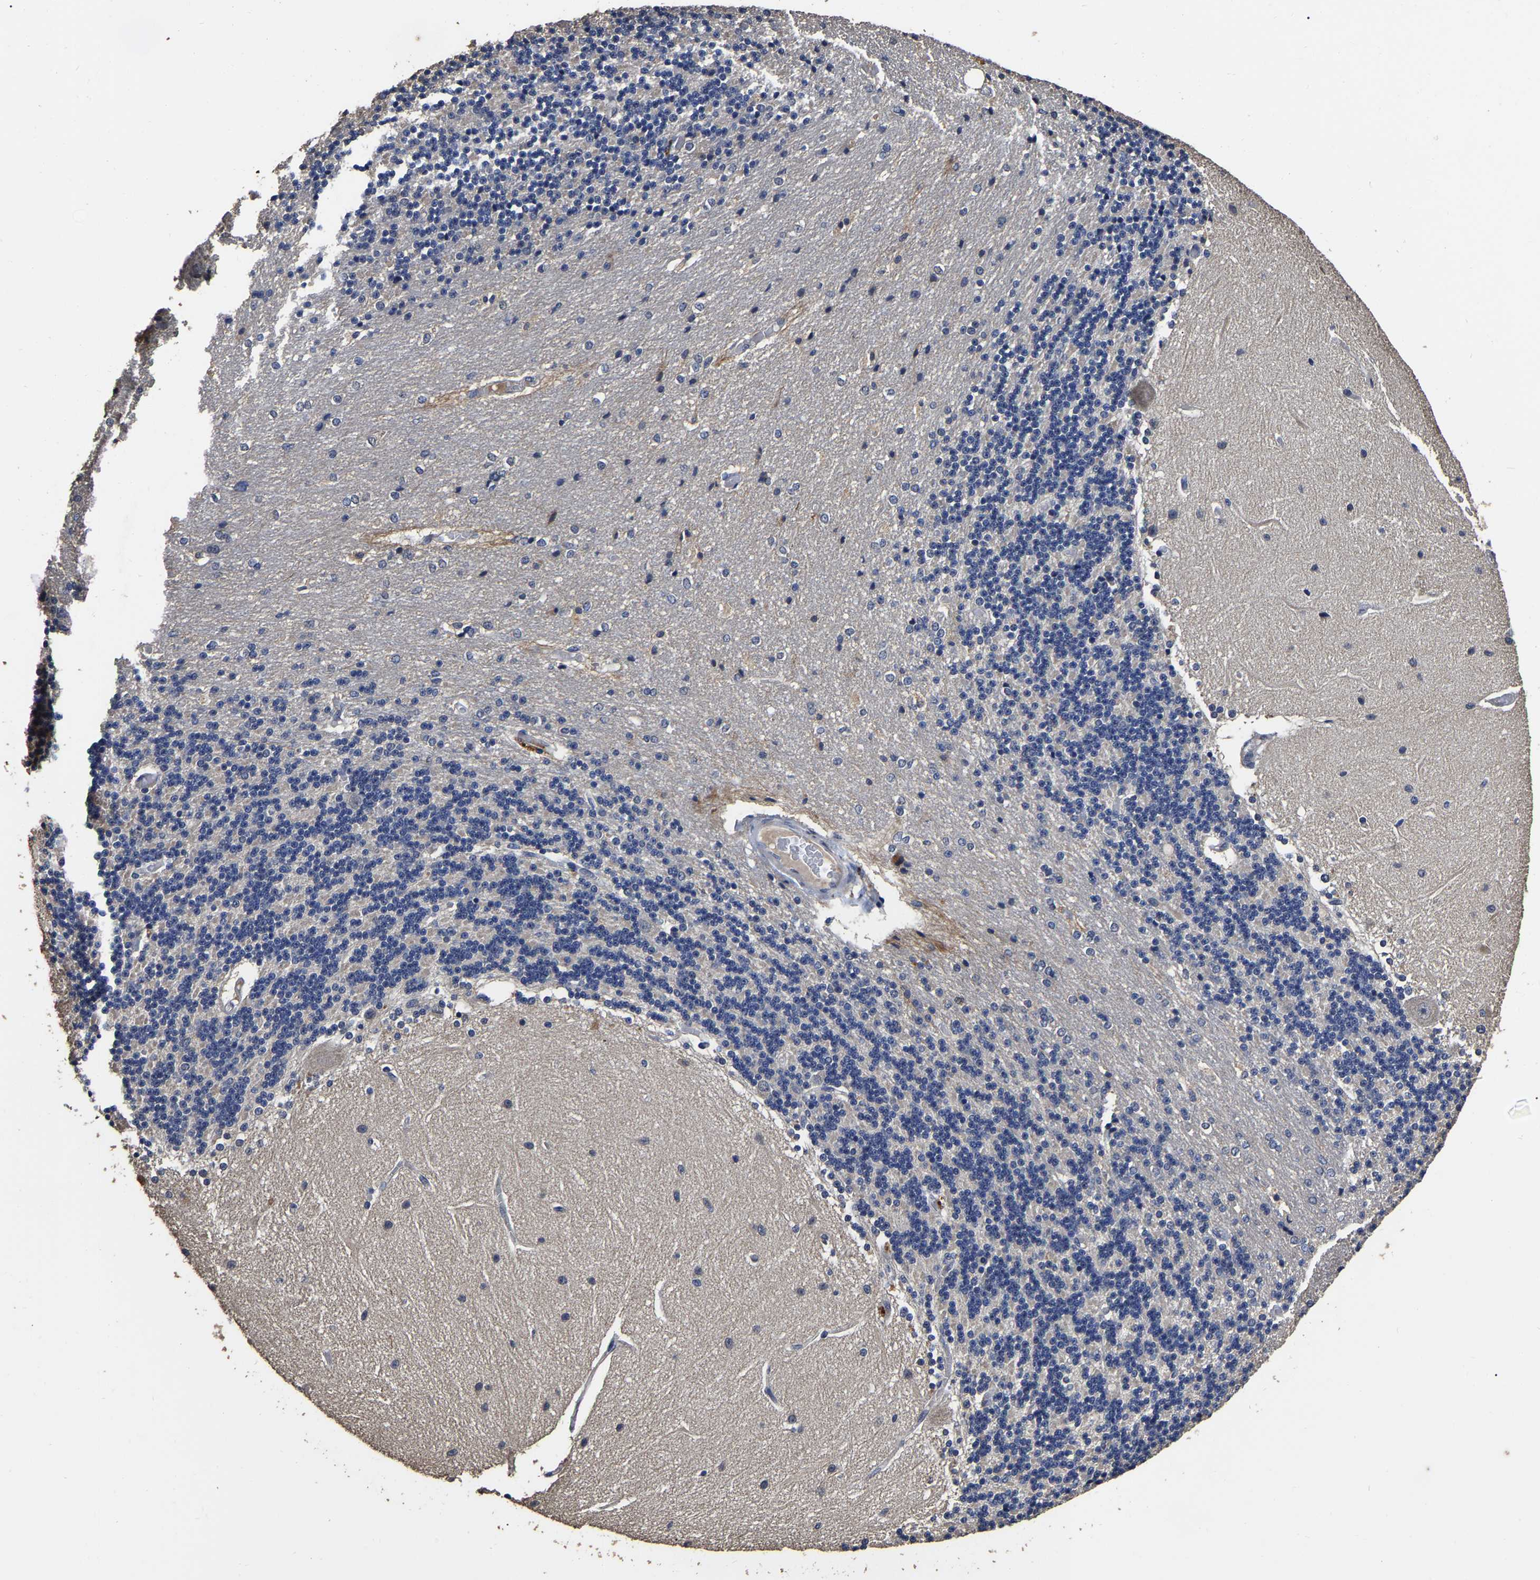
{"staining": {"intensity": "negative", "quantity": "none", "location": "none"}, "tissue": "cerebellum", "cell_type": "Cells in granular layer", "image_type": "normal", "snomed": [{"axis": "morphology", "description": "Normal tissue, NOS"}, {"axis": "topography", "description": "Cerebellum"}], "caption": "Photomicrograph shows no protein expression in cells in granular layer of unremarkable cerebellum. (DAB (3,3'-diaminobenzidine) immunohistochemistry (IHC) with hematoxylin counter stain).", "gene": "STK32C", "patient": {"sex": "female", "age": 54}}